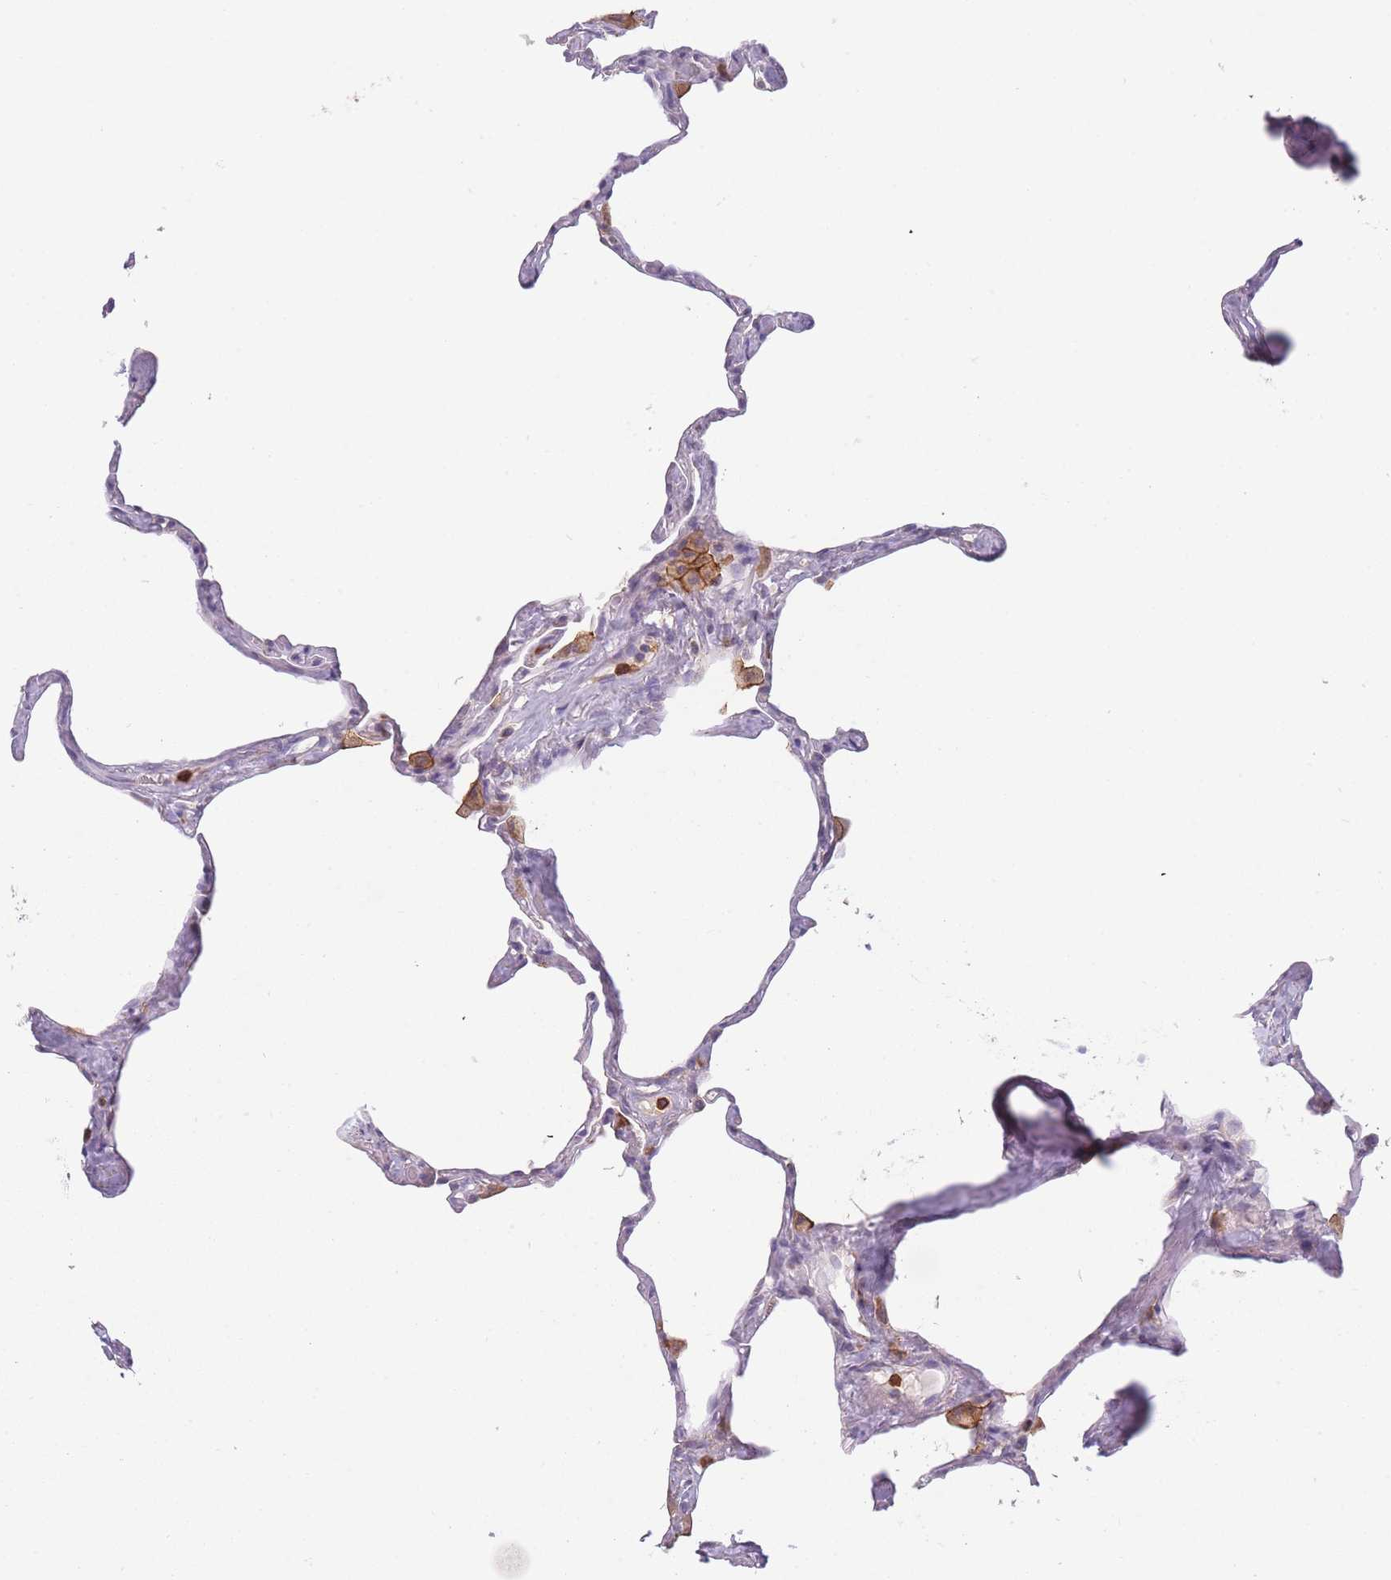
{"staining": {"intensity": "weak", "quantity": "<25%", "location": "cytoplasmic/membranous"}, "tissue": "lung", "cell_type": "Alveolar cells", "image_type": "normal", "snomed": [{"axis": "morphology", "description": "Normal tissue, NOS"}, {"axis": "topography", "description": "Lung"}], "caption": "Immunohistochemistry (IHC) image of benign lung: human lung stained with DAB demonstrates no significant protein expression in alveolar cells. (DAB (3,3'-diaminobenzidine) immunohistochemistry (IHC) with hematoxylin counter stain).", "gene": "PRAM1", "patient": {"sex": "male", "age": 65}}